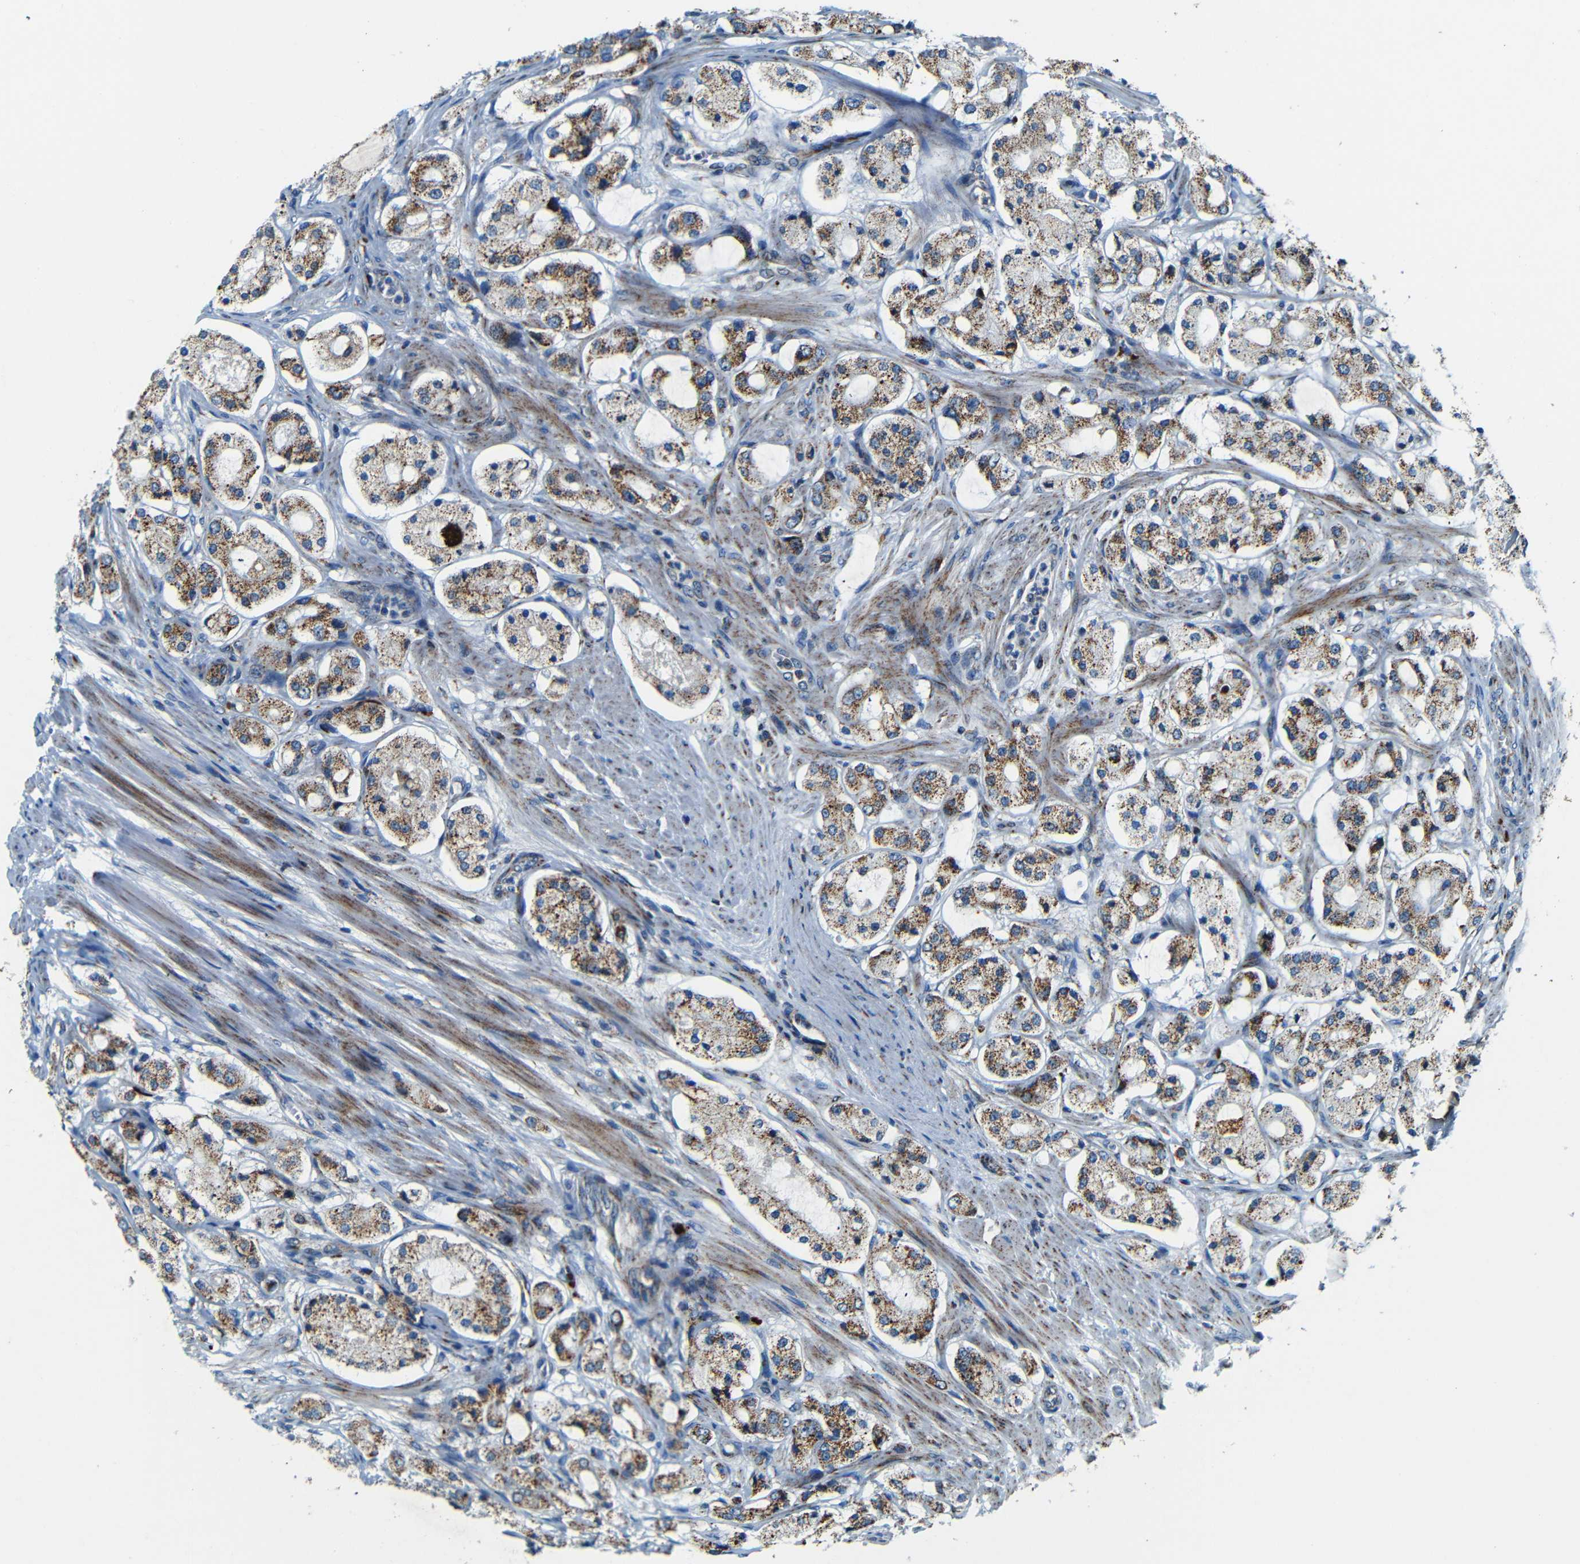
{"staining": {"intensity": "strong", "quantity": ">75%", "location": "cytoplasmic/membranous"}, "tissue": "prostate cancer", "cell_type": "Tumor cells", "image_type": "cancer", "snomed": [{"axis": "morphology", "description": "Adenocarcinoma, High grade"}, {"axis": "topography", "description": "Prostate"}], "caption": "Immunohistochemistry (IHC) of human prostate cancer demonstrates high levels of strong cytoplasmic/membranous positivity in approximately >75% of tumor cells.", "gene": "WSCD2", "patient": {"sex": "male", "age": 65}}